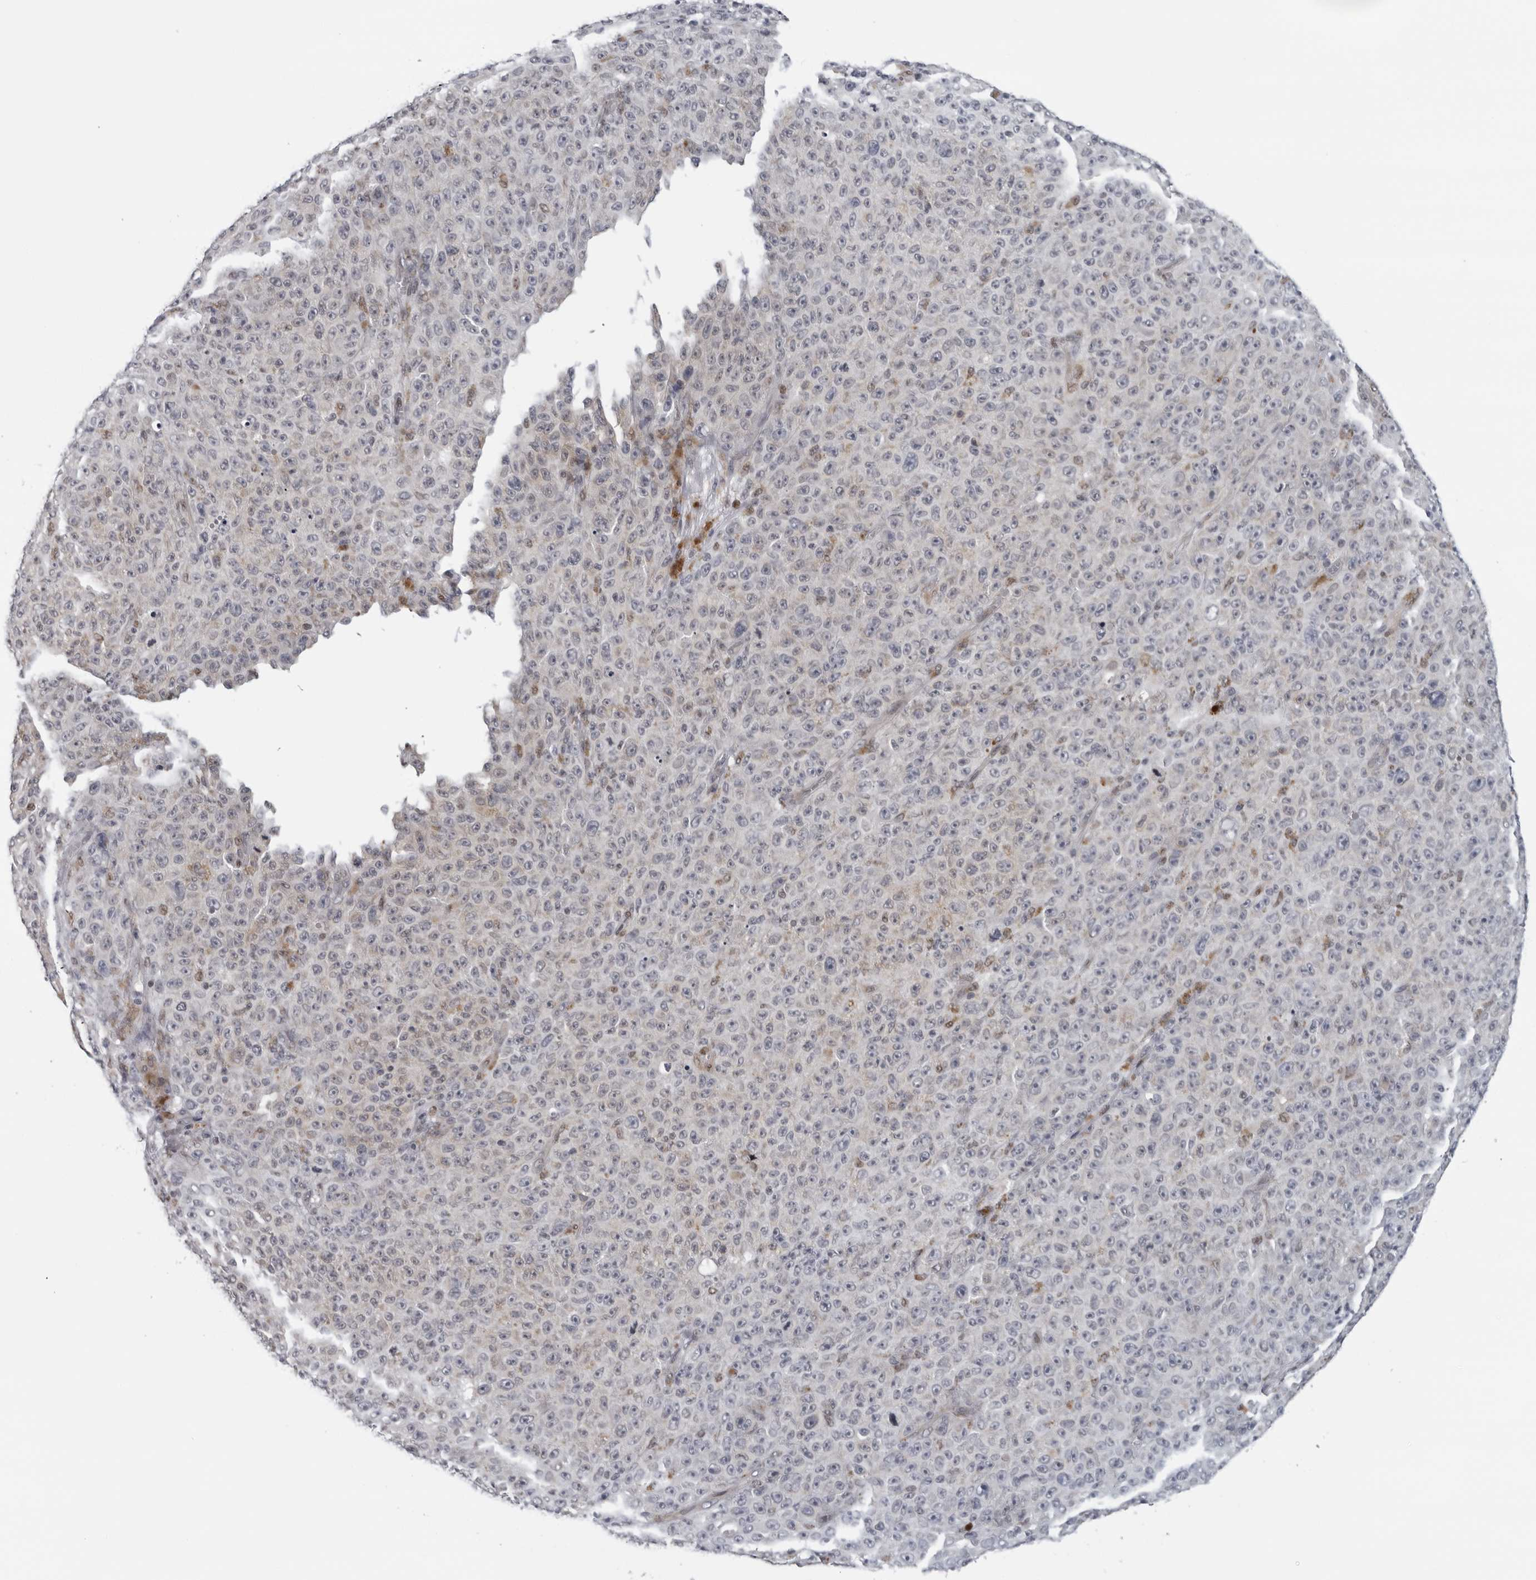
{"staining": {"intensity": "negative", "quantity": "none", "location": "none"}, "tissue": "melanoma", "cell_type": "Tumor cells", "image_type": "cancer", "snomed": [{"axis": "morphology", "description": "Malignant melanoma, NOS"}, {"axis": "topography", "description": "Skin"}], "caption": "Tumor cells show no significant positivity in melanoma.", "gene": "CPT2", "patient": {"sex": "female", "age": 82}}